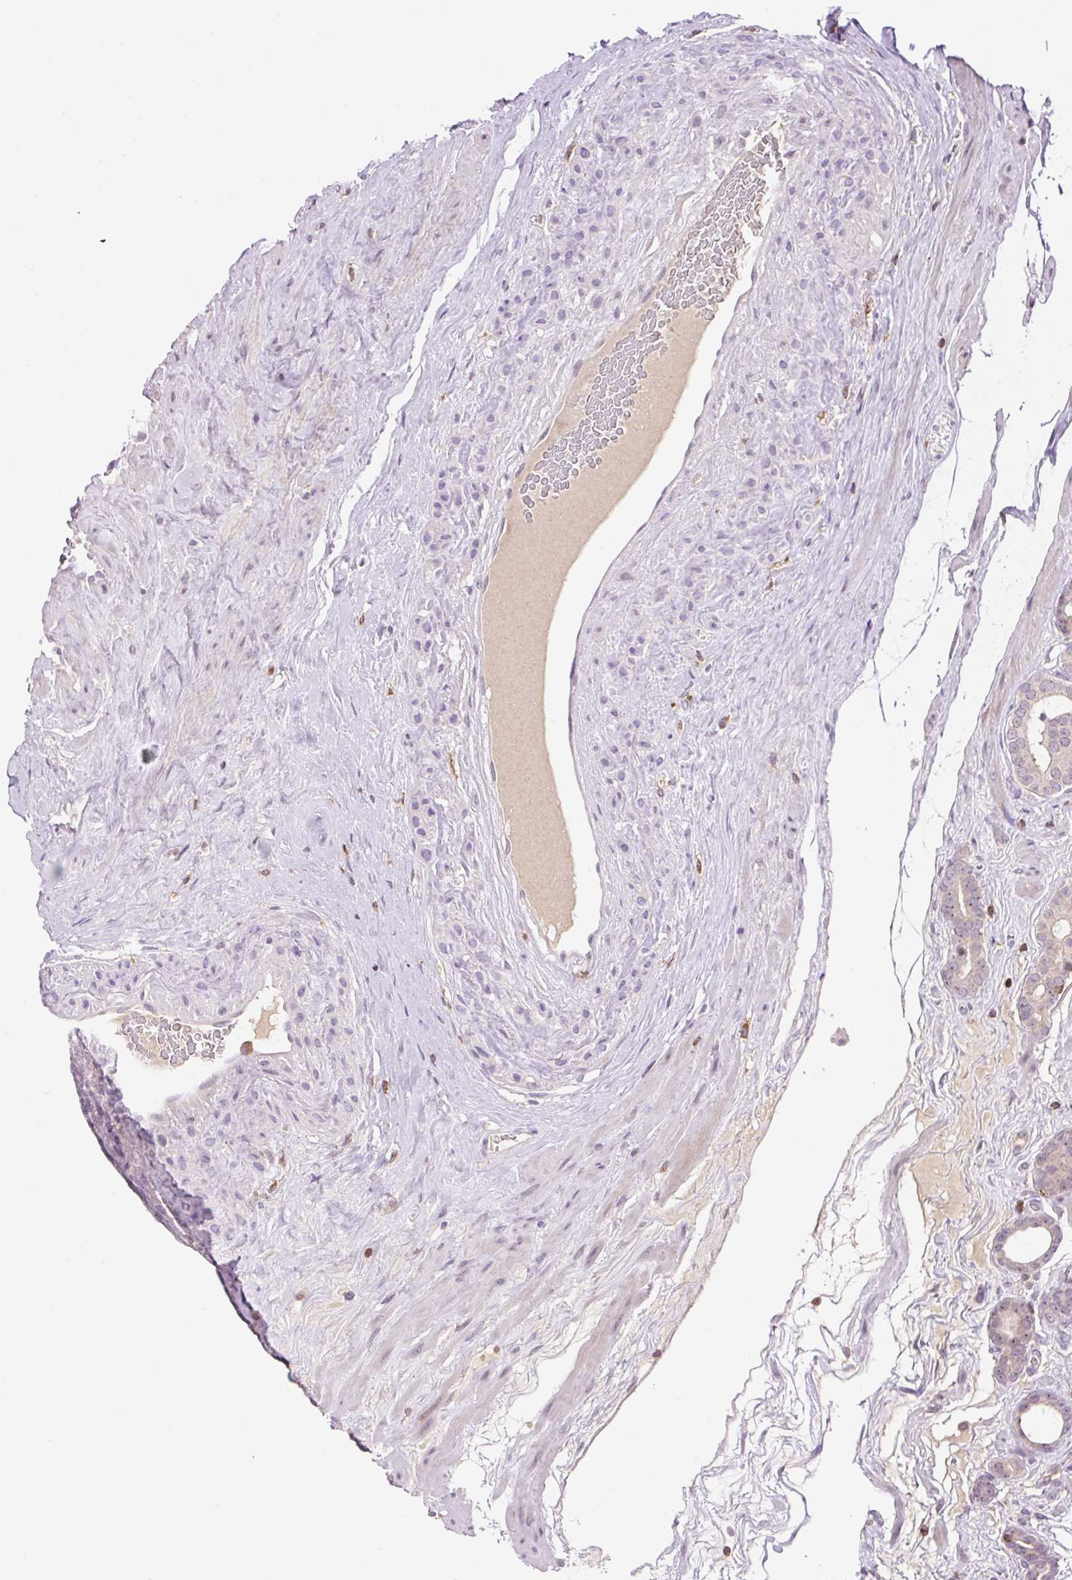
{"staining": {"intensity": "negative", "quantity": "none", "location": "none"}, "tissue": "prostate cancer", "cell_type": "Tumor cells", "image_type": "cancer", "snomed": [{"axis": "morphology", "description": "Adenocarcinoma, High grade"}, {"axis": "topography", "description": "Prostate"}], "caption": "Tumor cells show no significant protein expression in prostate high-grade adenocarcinoma.", "gene": "CARD11", "patient": {"sex": "male", "age": 66}}